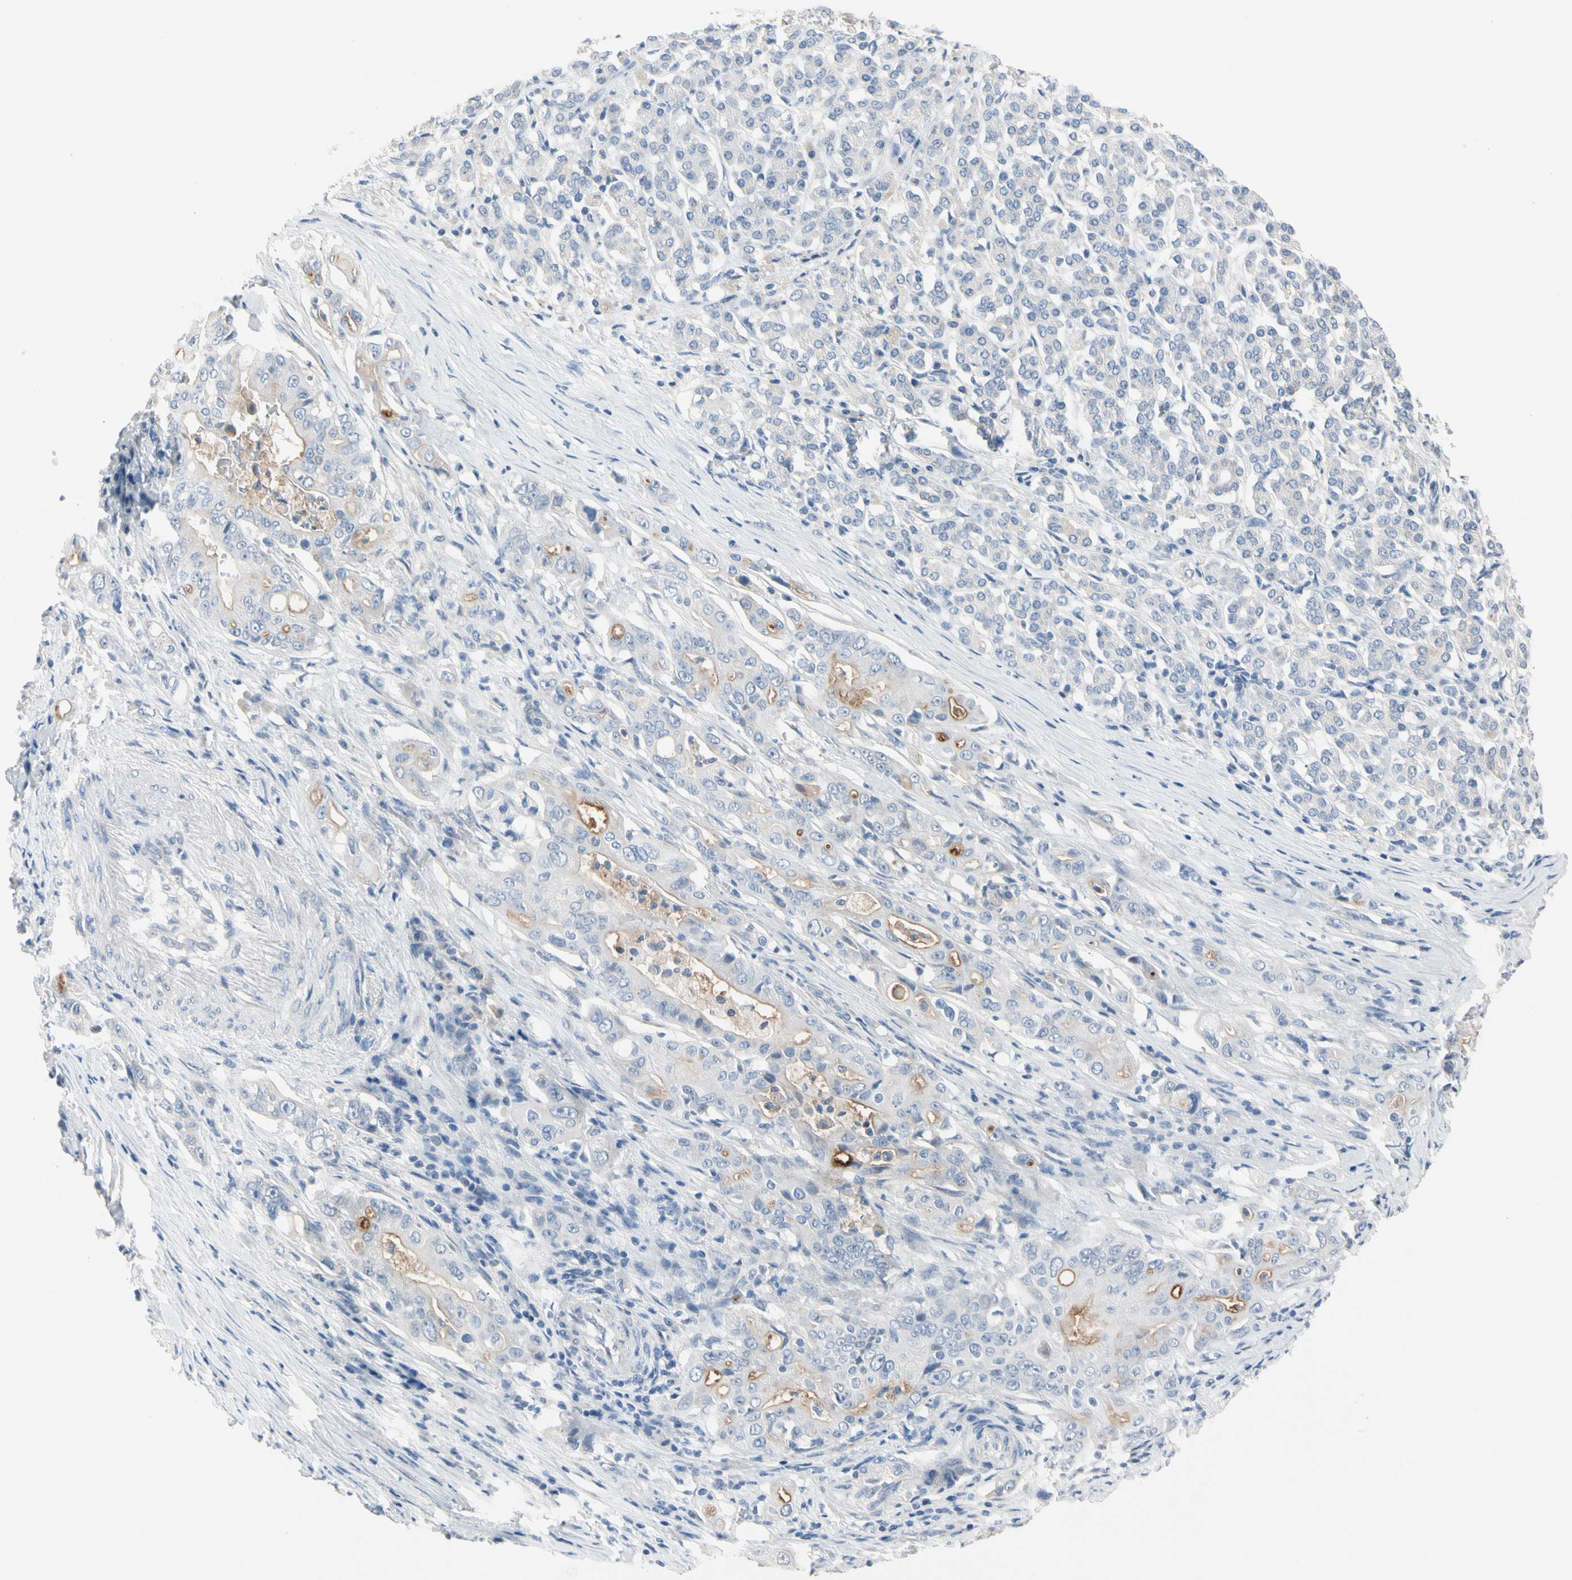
{"staining": {"intensity": "weak", "quantity": "25%-75%", "location": "cytoplasmic/membranous"}, "tissue": "pancreatic cancer", "cell_type": "Tumor cells", "image_type": "cancer", "snomed": [{"axis": "morphology", "description": "Normal tissue, NOS"}, {"axis": "topography", "description": "Pancreas"}], "caption": "Protein staining of pancreatic cancer tissue displays weak cytoplasmic/membranous expression in about 25%-75% of tumor cells.", "gene": "MARK1", "patient": {"sex": "male", "age": 42}}